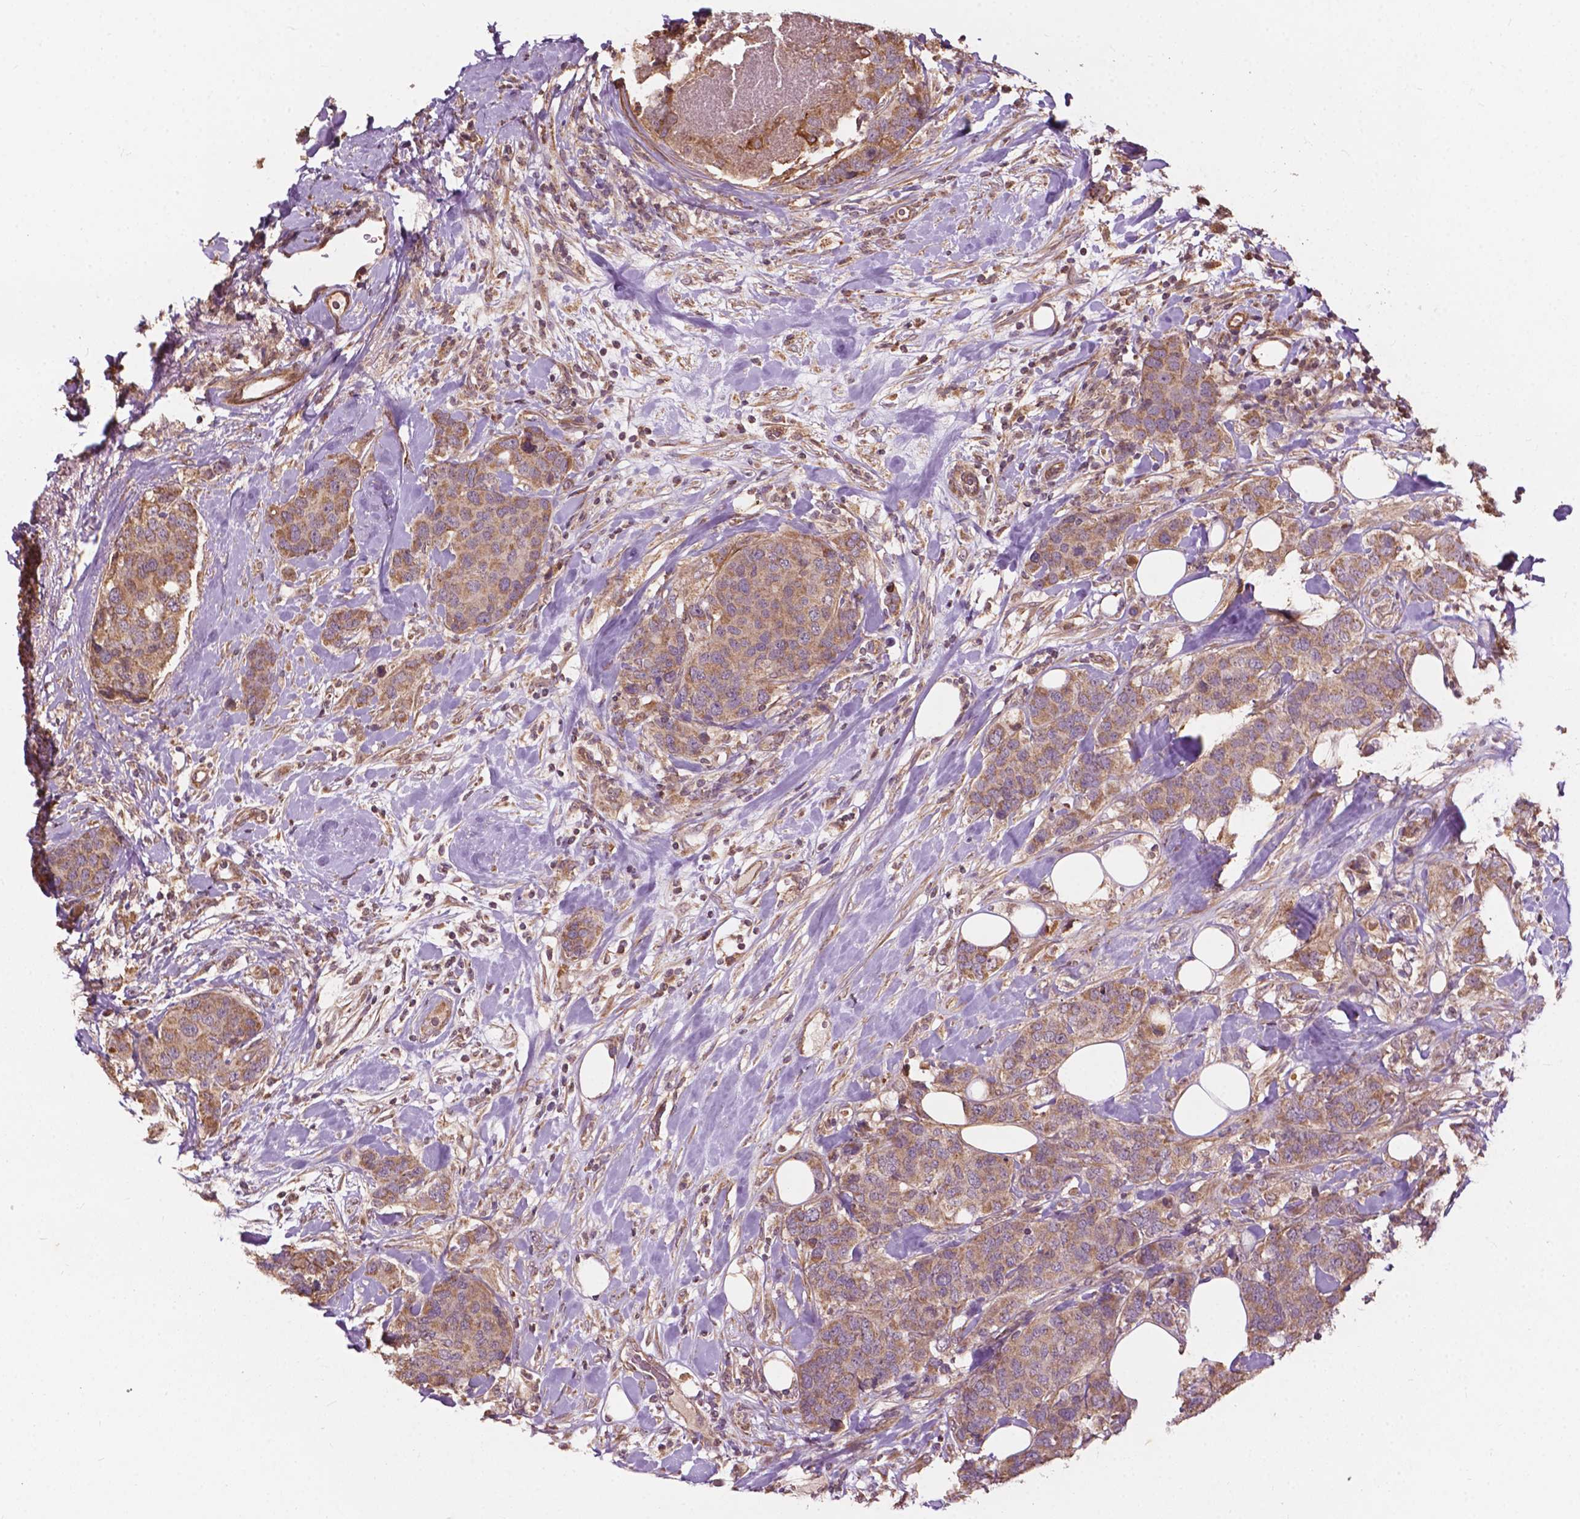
{"staining": {"intensity": "moderate", "quantity": ">75%", "location": "cytoplasmic/membranous"}, "tissue": "breast cancer", "cell_type": "Tumor cells", "image_type": "cancer", "snomed": [{"axis": "morphology", "description": "Lobular carcinoma"}, {"axis": "topography", "description": "Breast"}], "caption": "This is a photomicrograph of immunohistochemistry (IHC) staining of breast cancer (lobular carcinoma), which shows moderate expression in the cytoplasmic/membranous of tumor cells.", "gene": "CDC42BPA", "patient": {"sex": "female", "age": 59}}